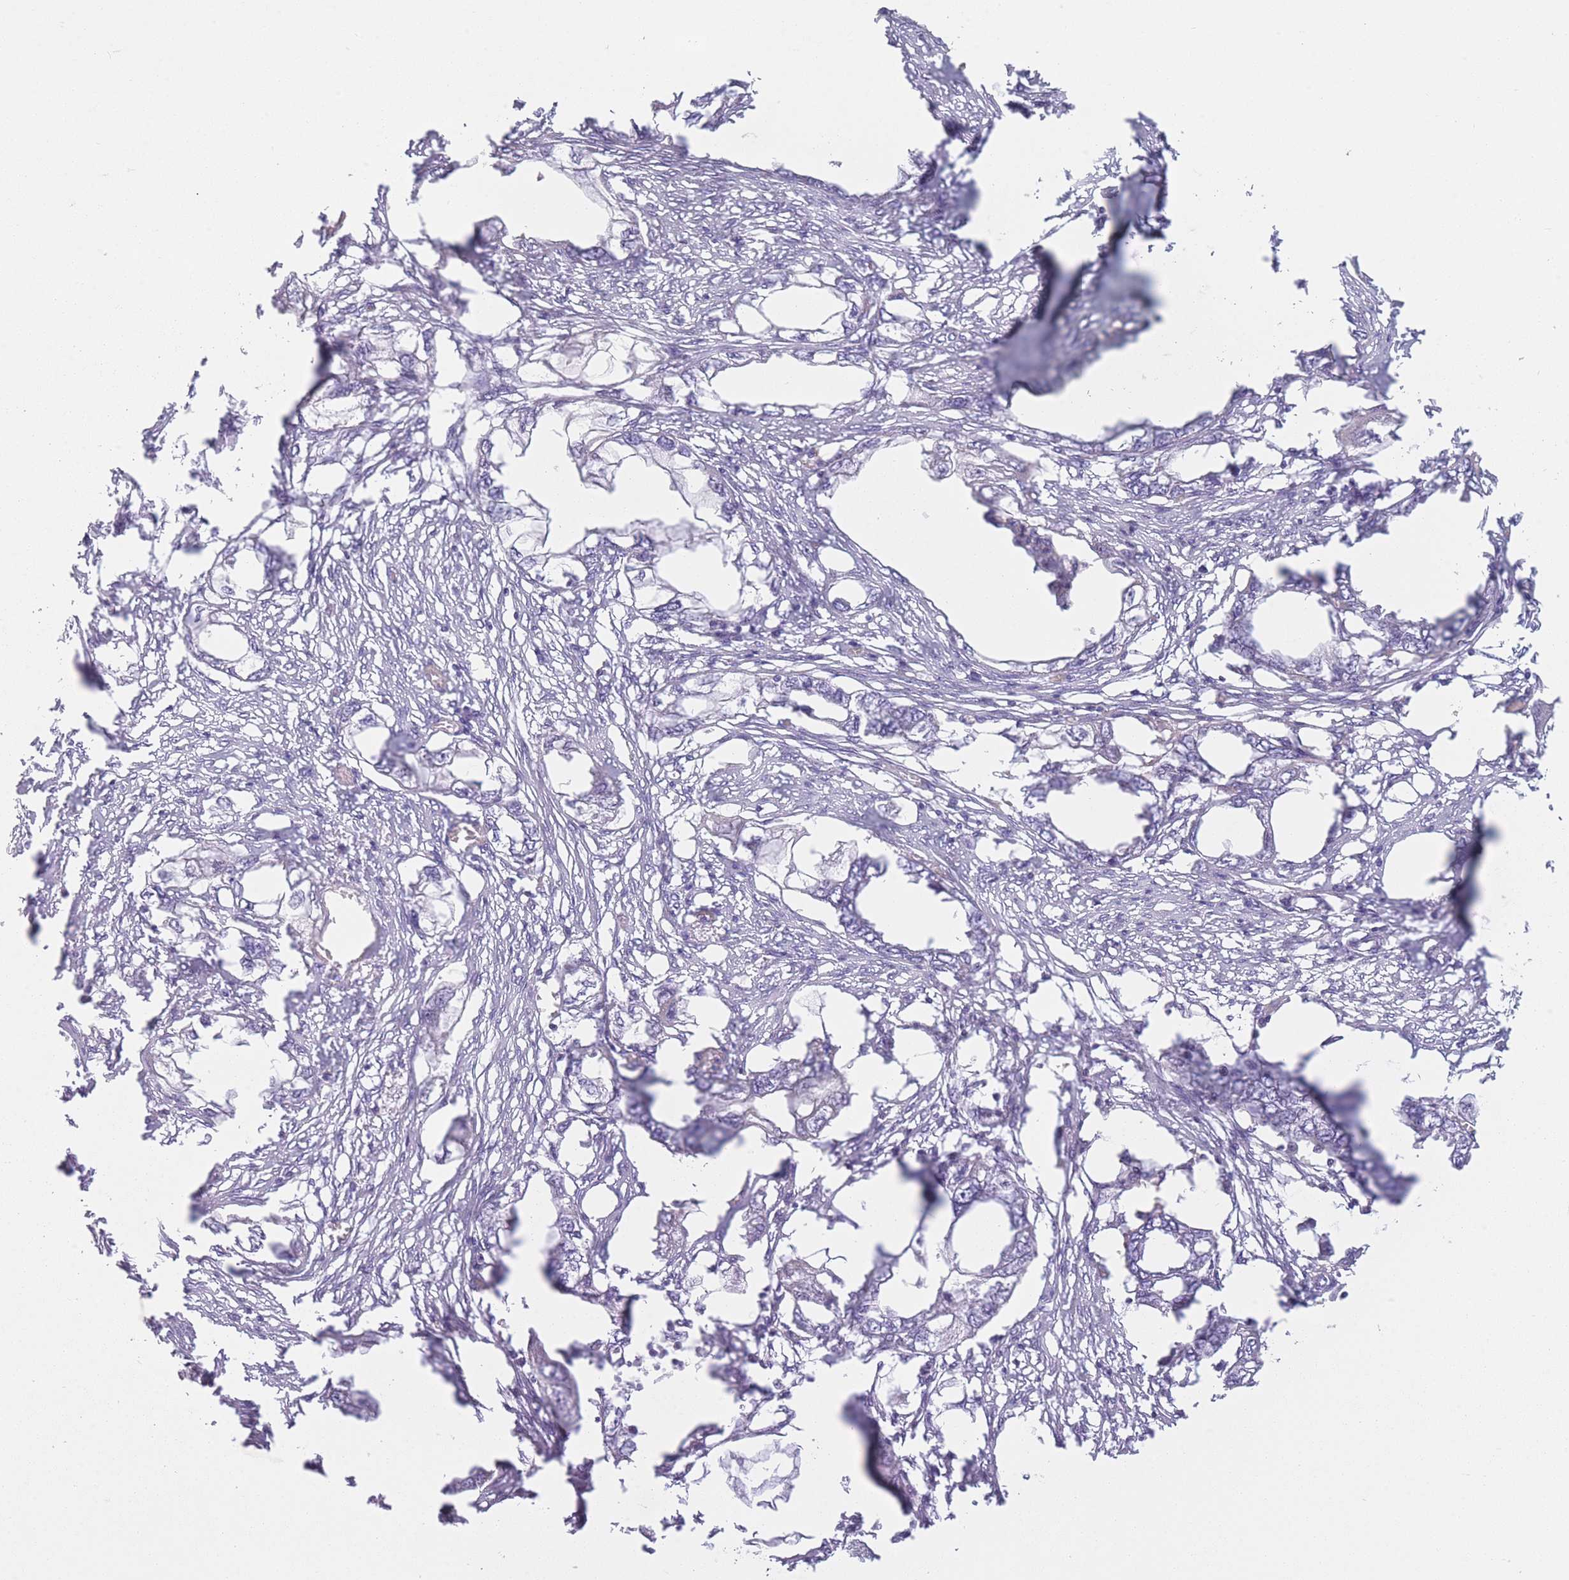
{"staining": {"intensity": "negative", "quantity": "none", "location": "none"}, "tissue": "endometrial cancer", "cell_type": "Tumor cells", "image_type": "cancer", "snomed": [{"axis": "morphology", "description": "Adenocarcinoma, NOS"}, {"axis": "morphology", "description": "Adenocarcinoma, metastatic, NOS"}, {"axis": "topography", "description": "Adipose tissue"}, {"axis": "topography", "description": "Endometrium"}], "caption": "Protein analysis of endometrial cancer shows no significant staining in tumor cells.", "gene": "PRAM1", "patient": {"sex": "female", "age": 67}}